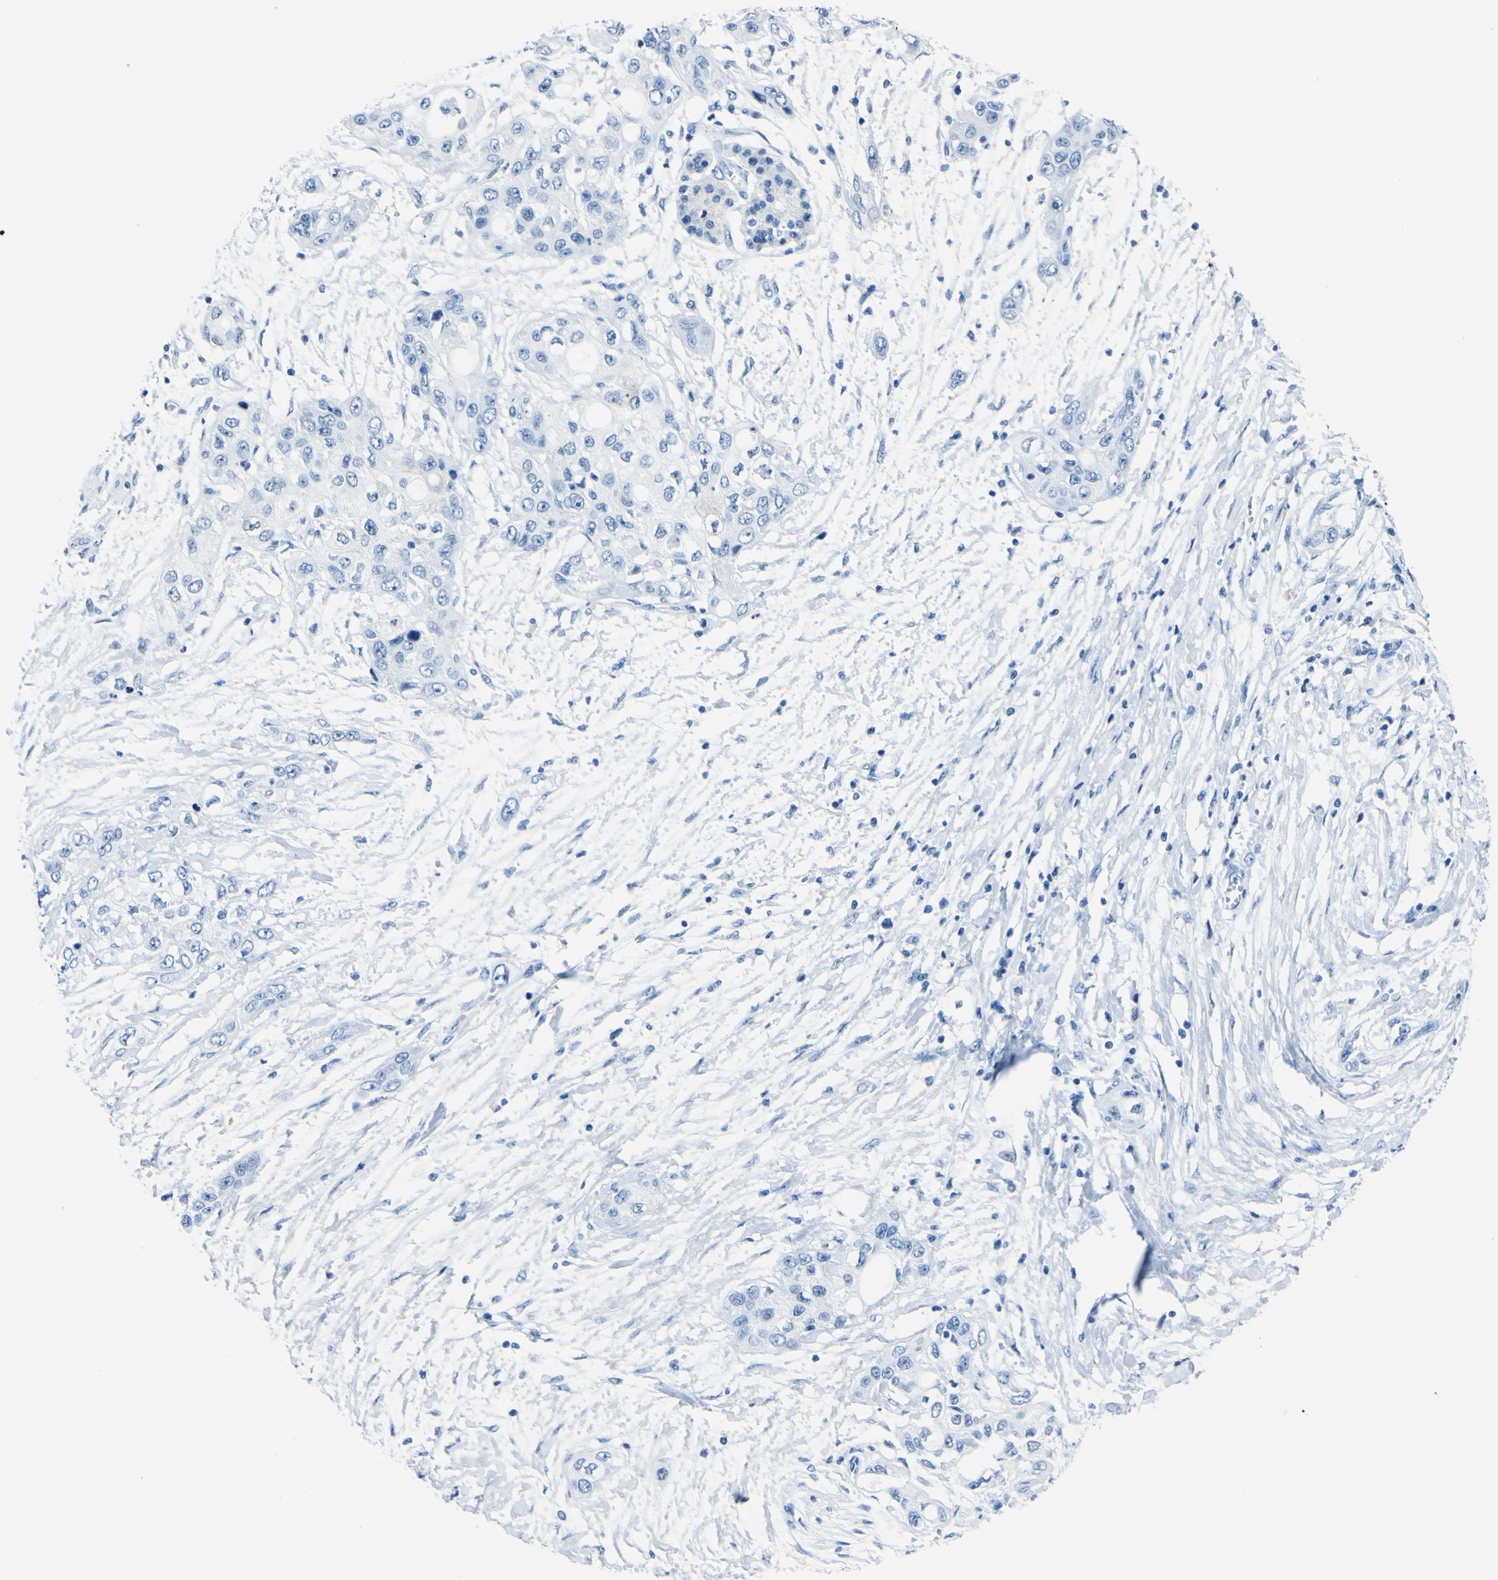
{"staining": {"intensity": "negative", "quantity": "none", "location": "none"}, "tissue": "pancreatic cancer", "cell_type": "Tumor cells", "image_type": "cancer", "snomed": [{"axis": "morphology", "description": "Adenocarcinoma, NOS"}, {"axis": "topography", "description": "Pancreas"}], "caption": "Histopathology image shows no significant protein staining in tumor cells of pancreatic adenocarcinoma. (DAB immunohistochemistry (IHC) with hematoxylin counter stain).", "gene": "PHKG1", "patient": {"sex": "female", "age": 70}}